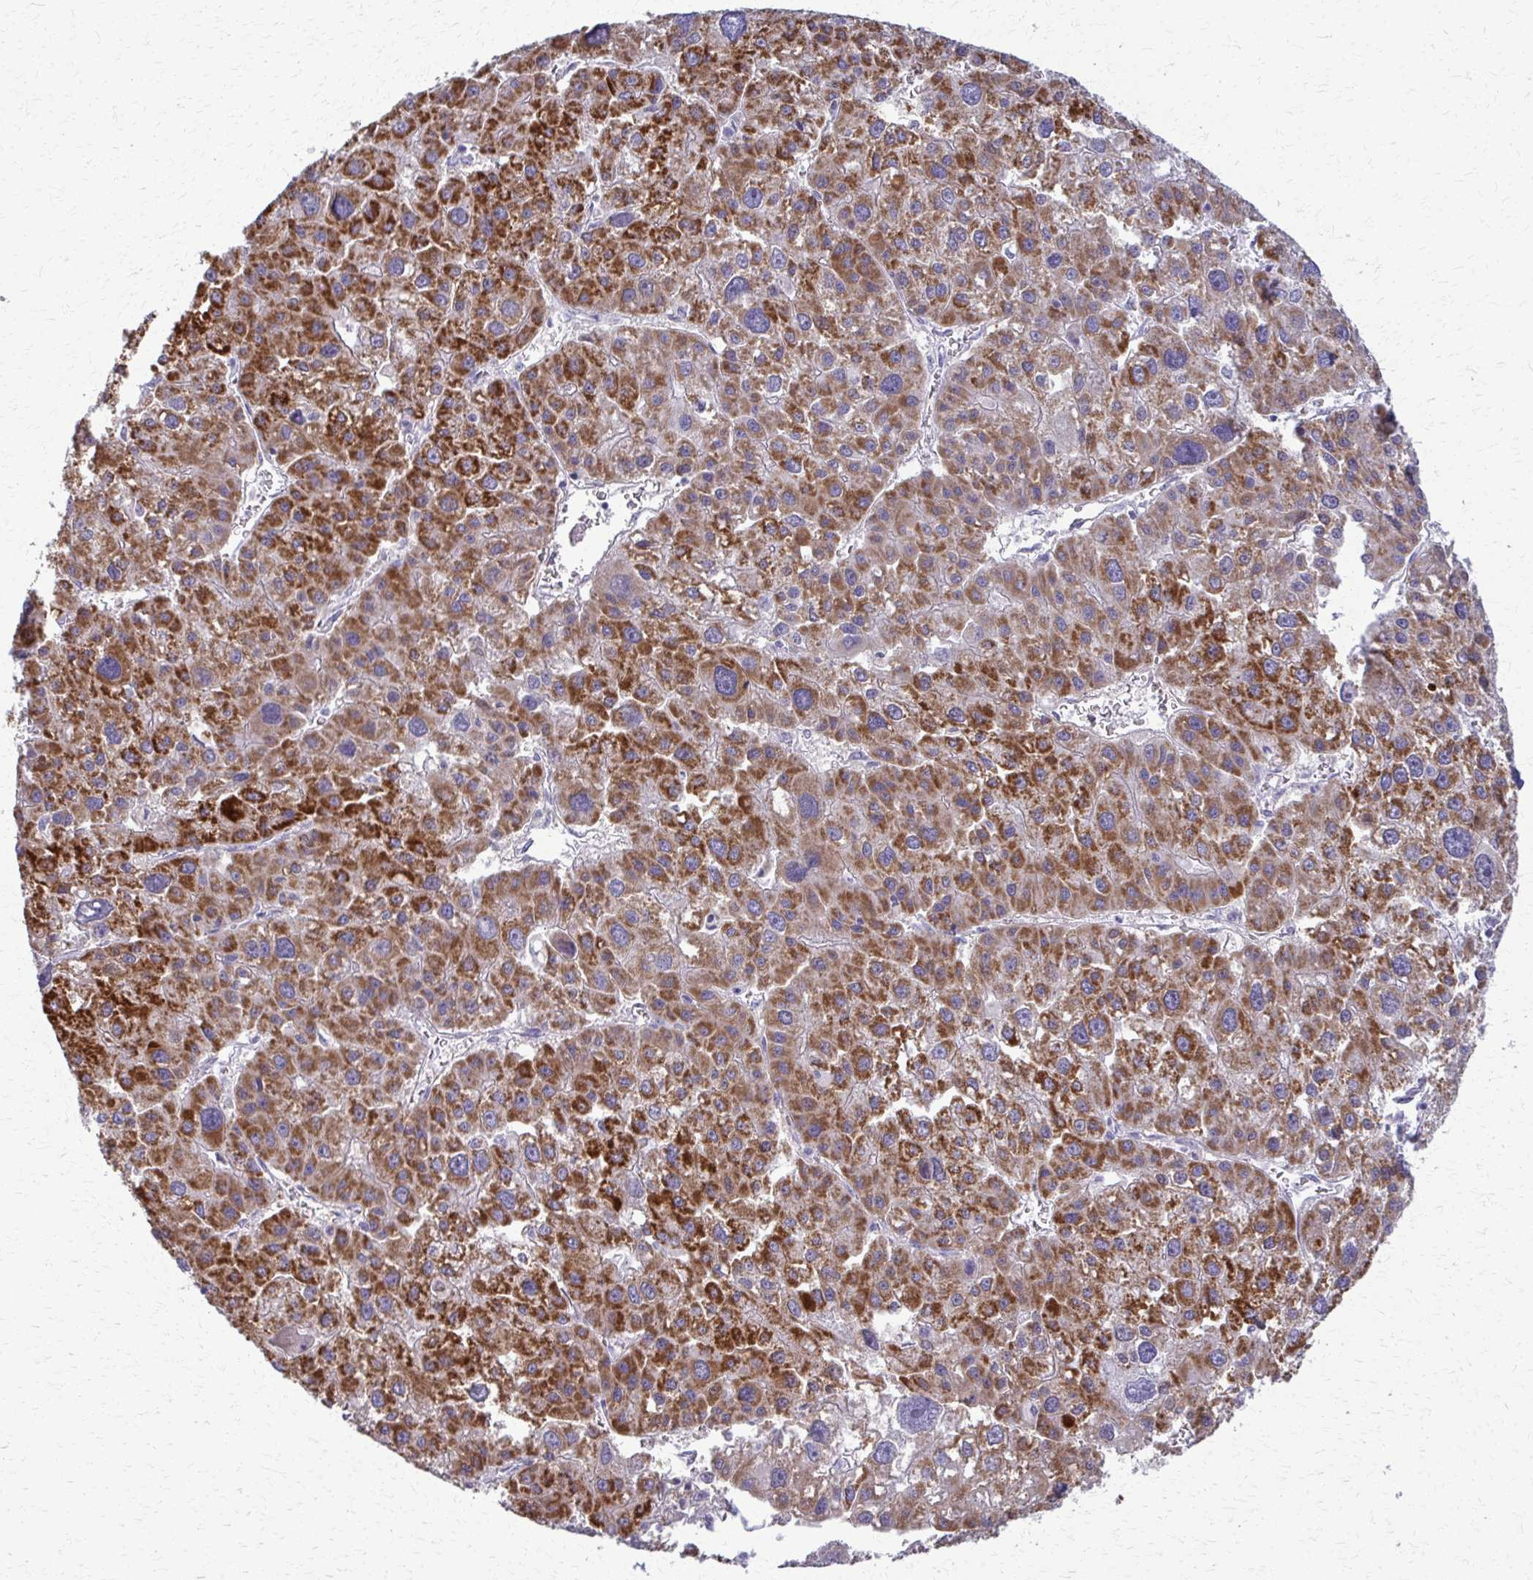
{"staining": {"intensity": "strong", "quantity": ">75%", "location": "cytoplasmic/membranous"}, "tissue": "liver cancer", "cell_type": "Tumor cells", "image_type": "cancer", "snomed": [{"axis": "morphology", "description": "Carcinoma, Hepatocellular, NOS"}, {"axis": "topography", "description": "Liver"}], "caption": "This is an image of IHC staining of liver cancer, which shows strong positivity in the cytoplasmic/membranous of tumor cells.", "gene": "ACSM2B", "patient": {"sex": "male", "age": 73}}